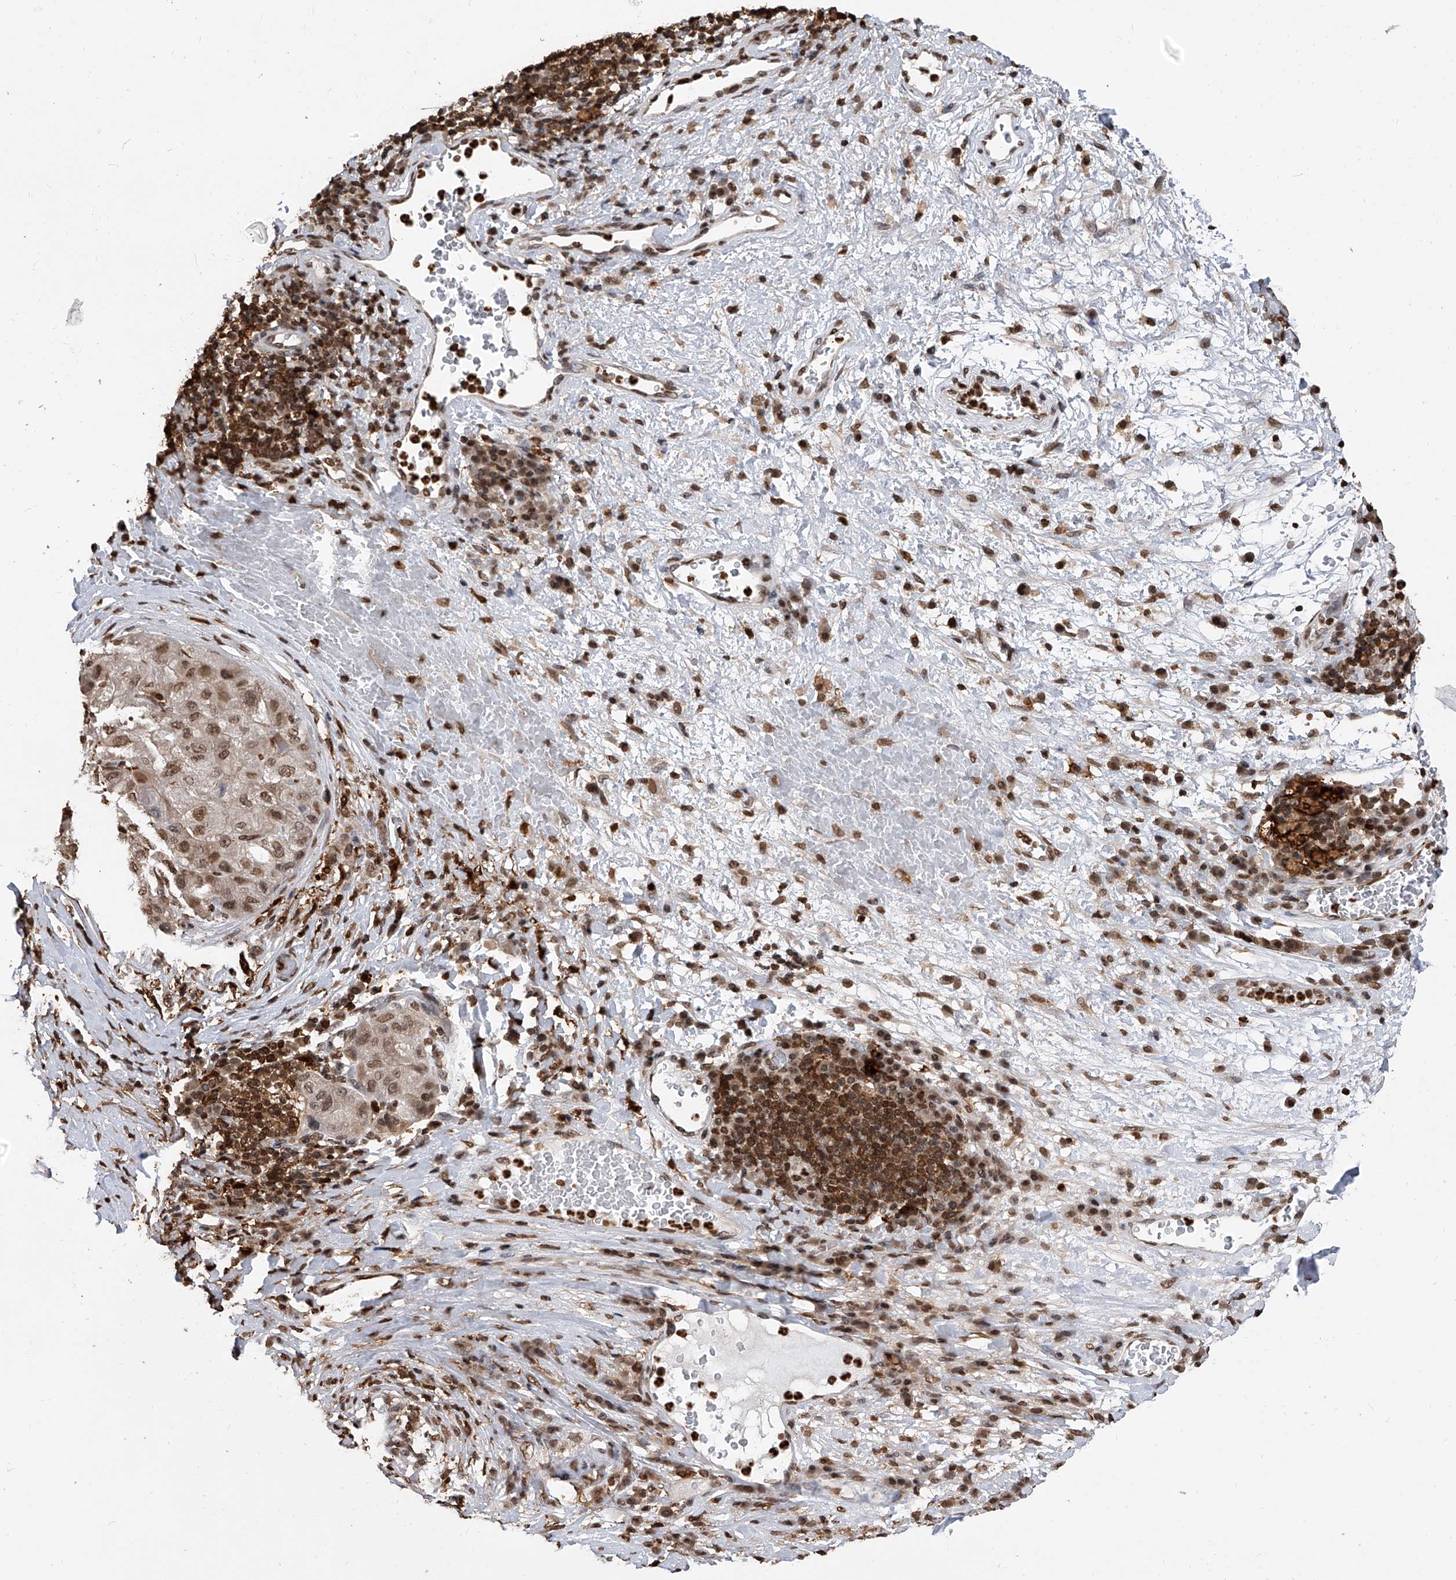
{"staining": {"intensity": "moderate", "quantity": ">75%", "location": "nuclear"}, "tissue": "liver cancer", "cell_type": "Tumor cells", "image_type": "cancer", "snomed": [{"axis": "morphology", "description": "Carcinoma, Hepatocellular, NOS"}, {"axis": "topography", "description": "Liver"}], "caption": "Immunohistochemistry (IHC) (DAB) staining of liver hepatocellular carcinoma reveals moderate nuclear protein positivity in approximately >75% of tumor cells. (Brightfield microscopy of DAB IHC at high magnification).", "gene": "CFAP410", "patient": {"sex": "male", "age": 80}}